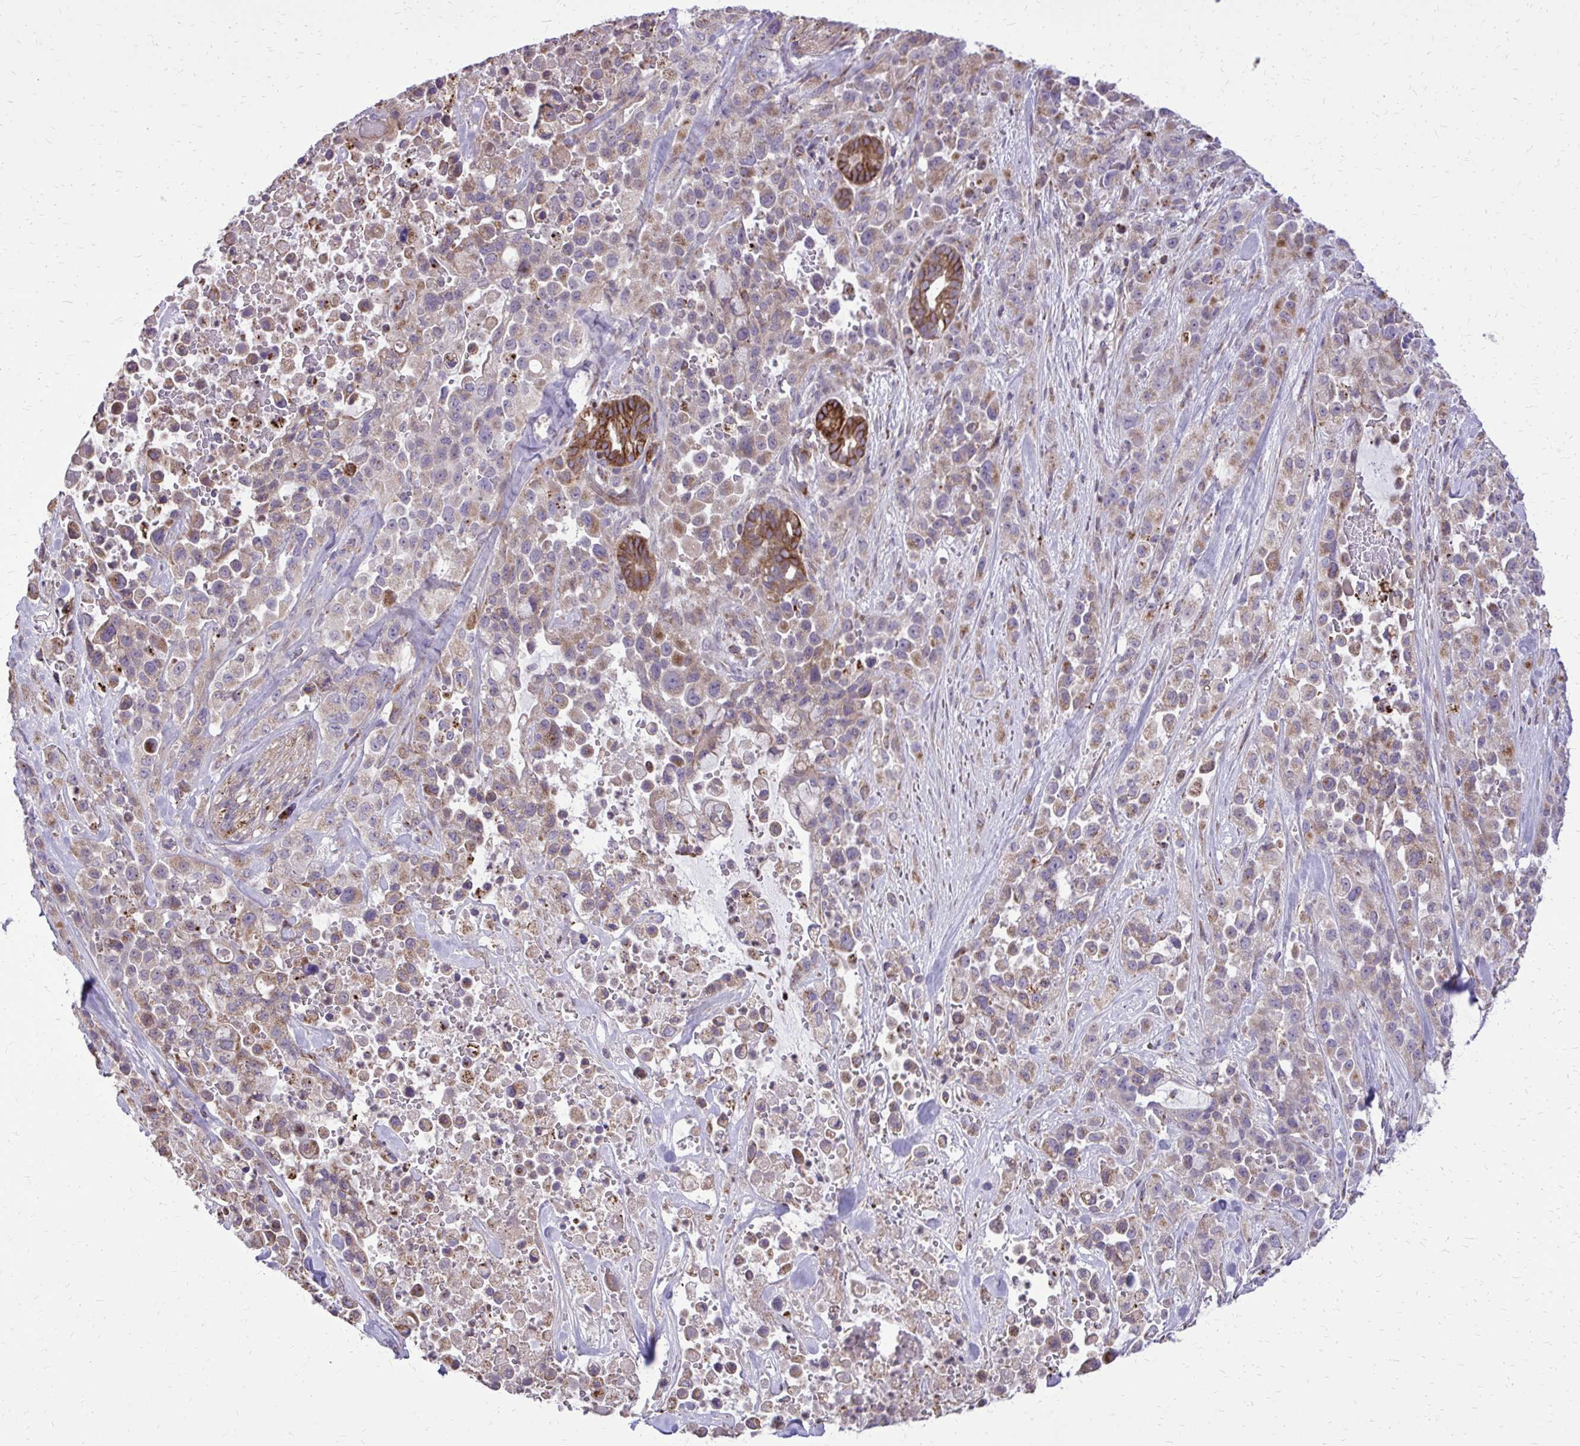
{"staining": {"intensity": "weak", "quantity": "25%-75%", "location": "cytoplasmic/membranous"}, "tissue": "pancreatic cancer", "cell_type": "Tumor cells", "image_type": "cancer", "snomed": [{"axis": "morphology", "description": "Adenocarcinoma, NOS"}, {"axis": "topography", "description": "Pancreas"}], "caption": "This is a histology image of IHC staining of pancreatic cancer, which shows weak positivity in the cytoplasmic/membranous of tumor cells.", "gene": "ABCC3", "patient": {"sex": "male", "age": 44}}